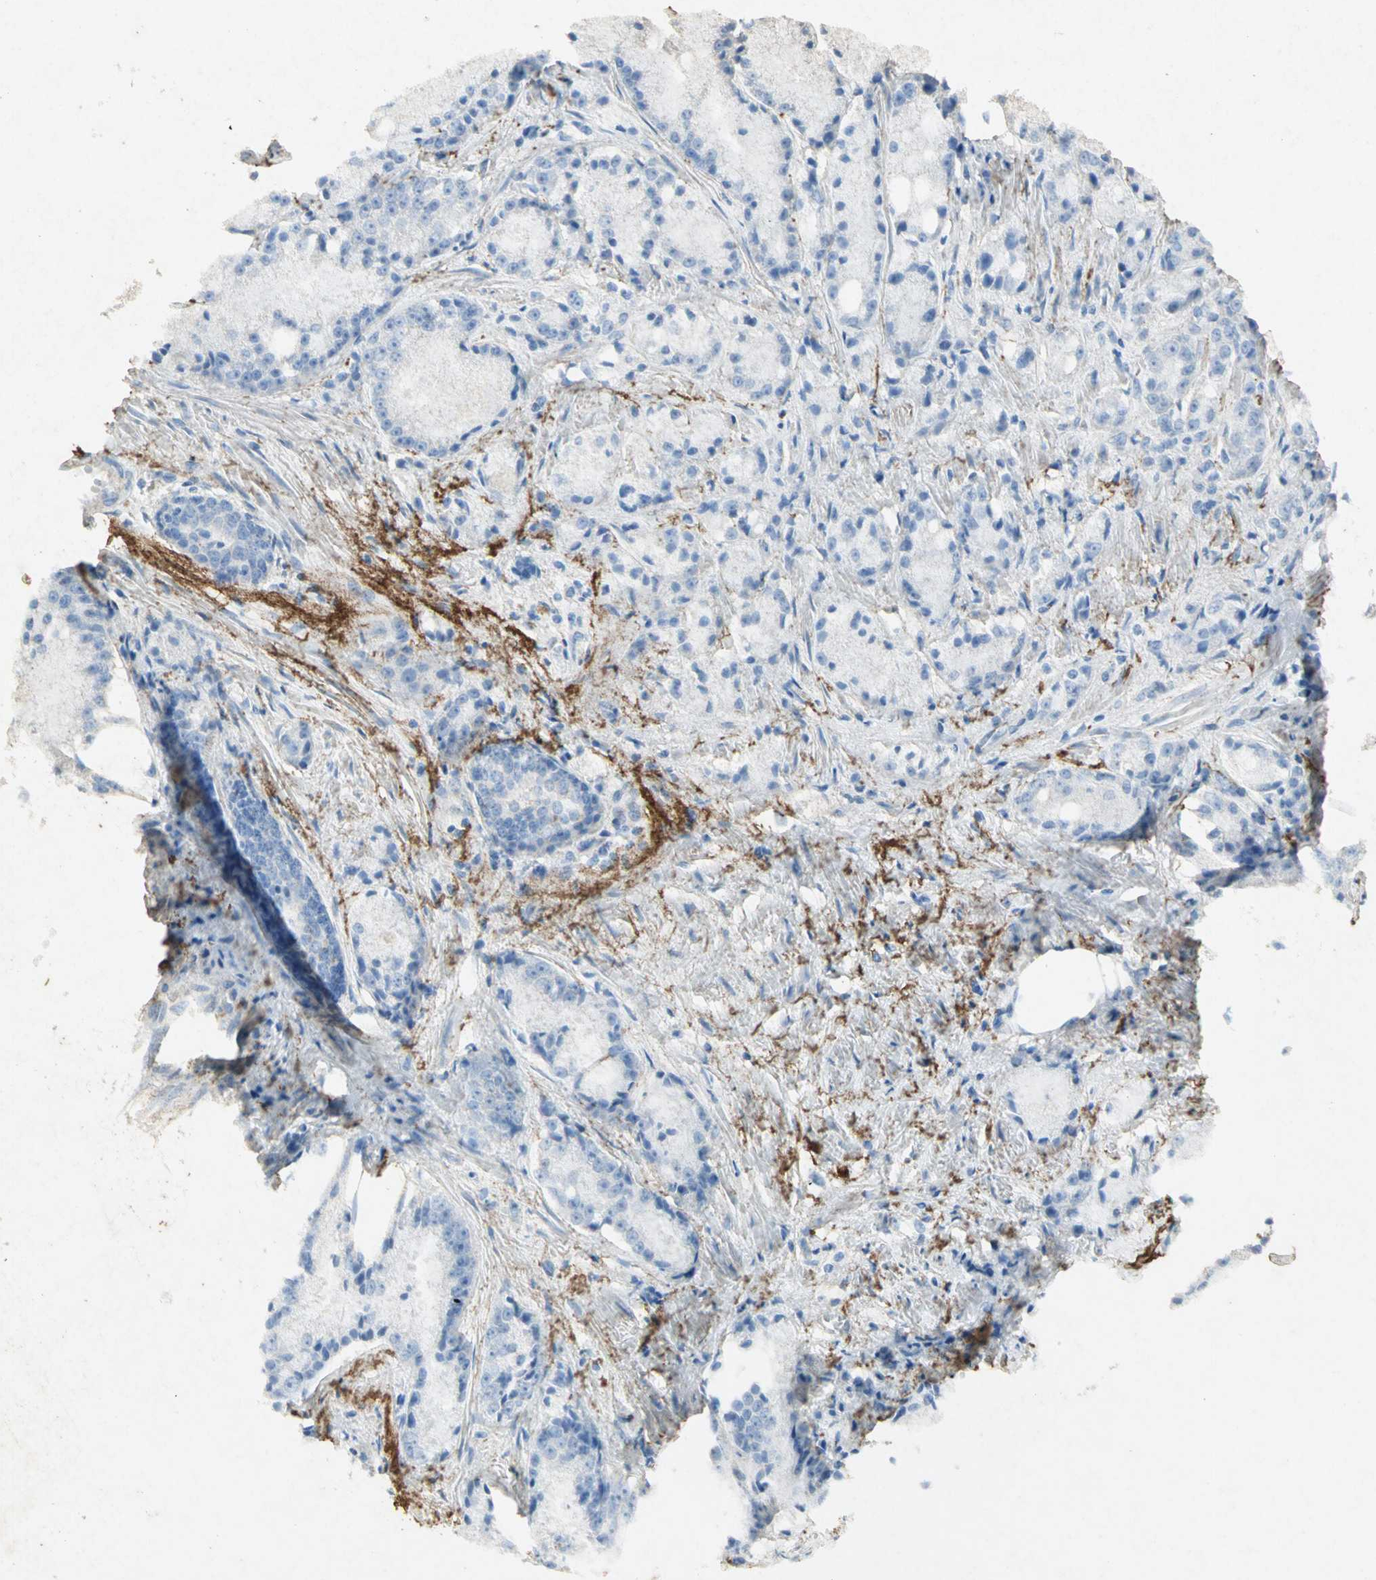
{"staining": {"intensity": "negative", "quantity": "none", "location": "none"}, "tissue": "prostate cancer", "cell_type": "Tumor cells", "image_type": "cancer", "snomed": [{"axis": "morphology", "description": "Adenocarcinoma, Low grade"}, {"axis": "topography", "description": "Prostate"}], "caption": "Prostate cancer (low-grade adenocarcinoma) was stained to show a protein in brown. There is no significant positivity in tumor cells.", "gene": "ASB9", "patient": {"sex": "male", "age": 64}}